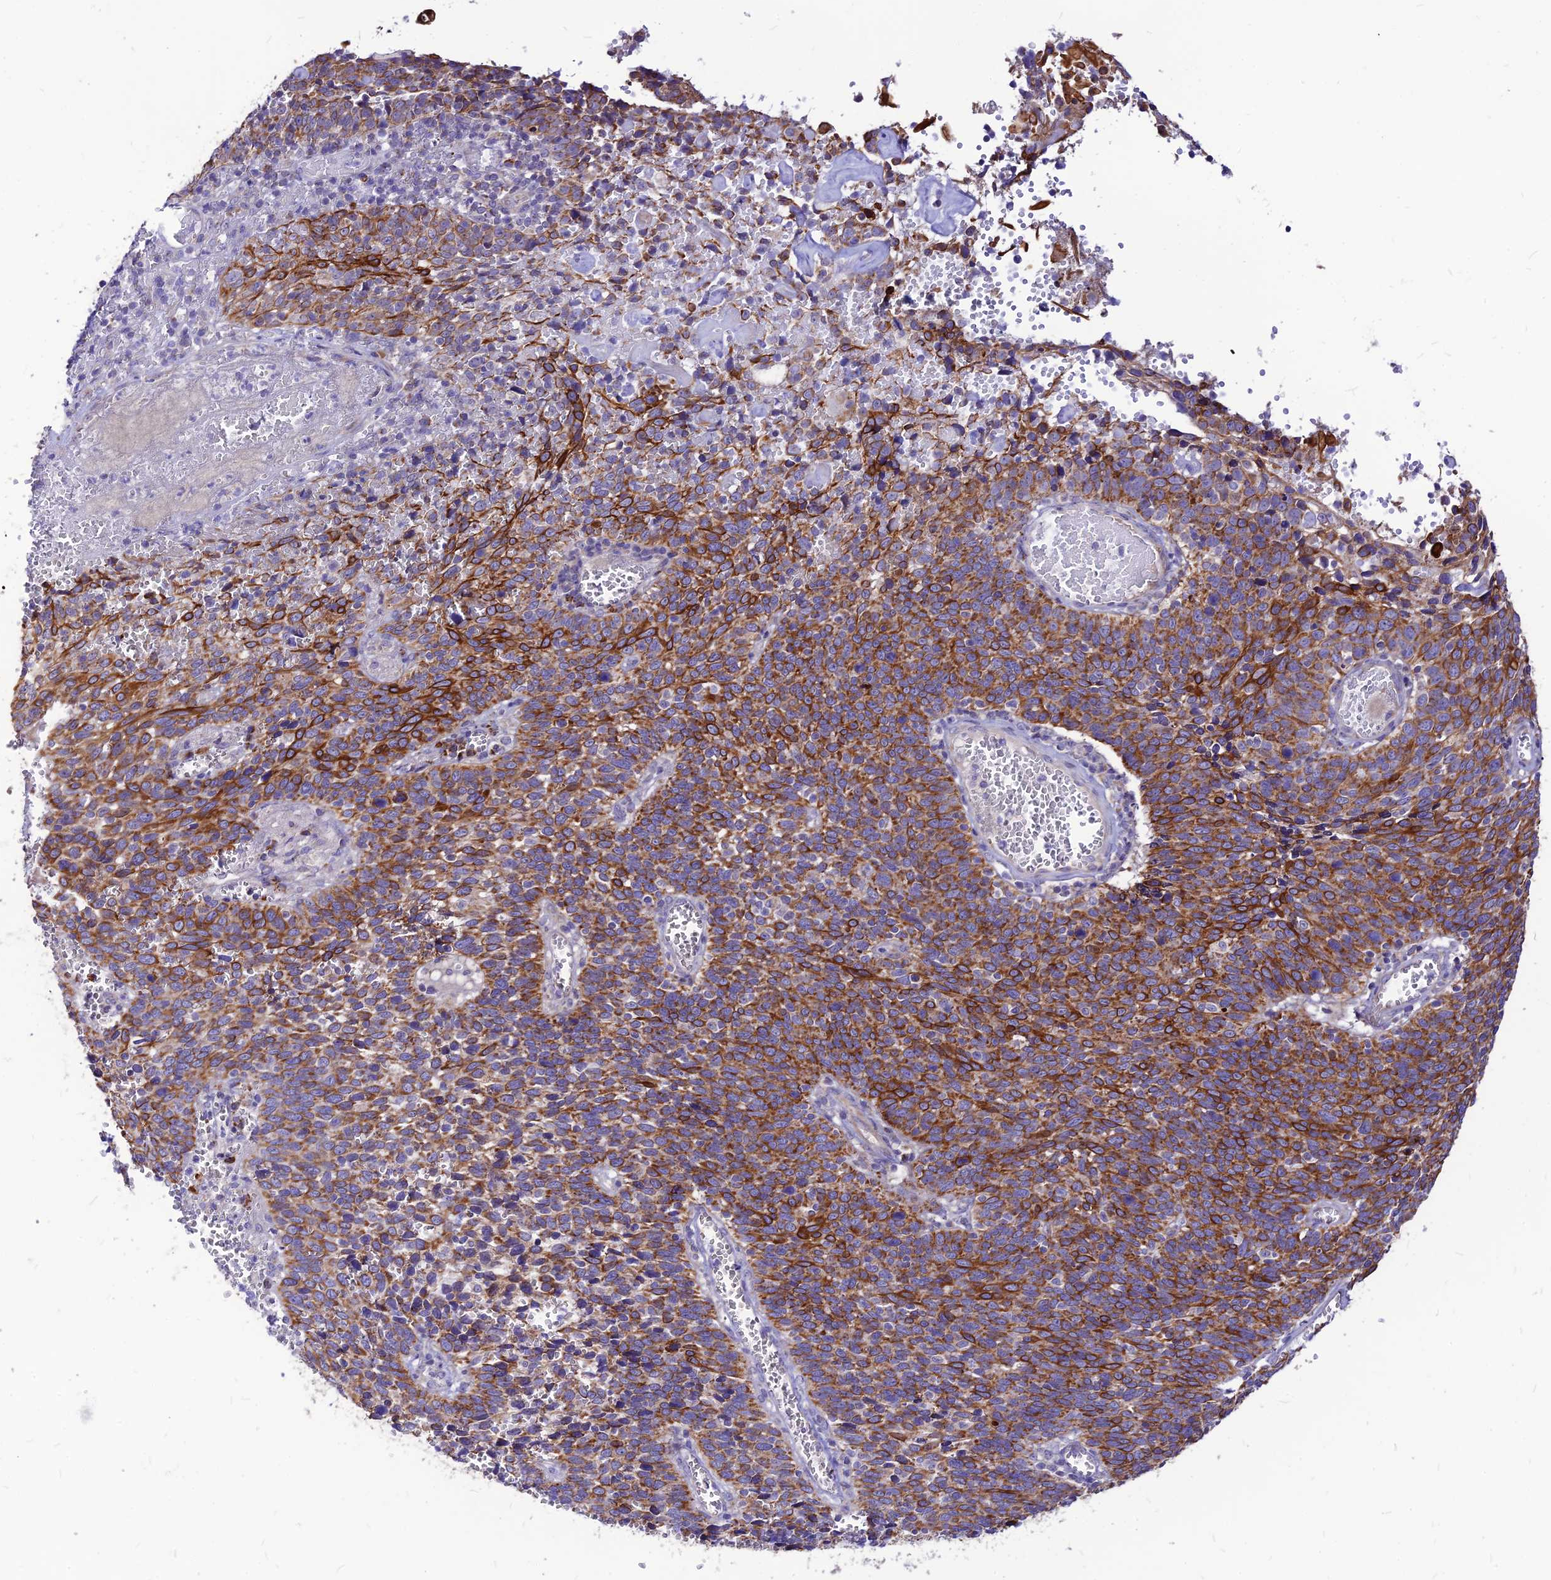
{"staining": {"intensity": "strong", "quantity": ">75%", "location": "cytoplasmic/membranous"}, "tissue": "cervical cancer", "cell_type": "Tumor cells", "image_type": "cancer", "snomed": [{"axis": "morphology", "description": "Squamous cell carcinoma, NOS"}, {"axis": "topography", "description": "Cervix"}], "caption": "A high amount of strong cytoplasmic/membranous expression is appreciated in approximately >75% of tumor cells in squamous cell carcinoma (cervical) tissue.", "gene": "ECI1", "patient": {"sex": "female", "age": 39}}